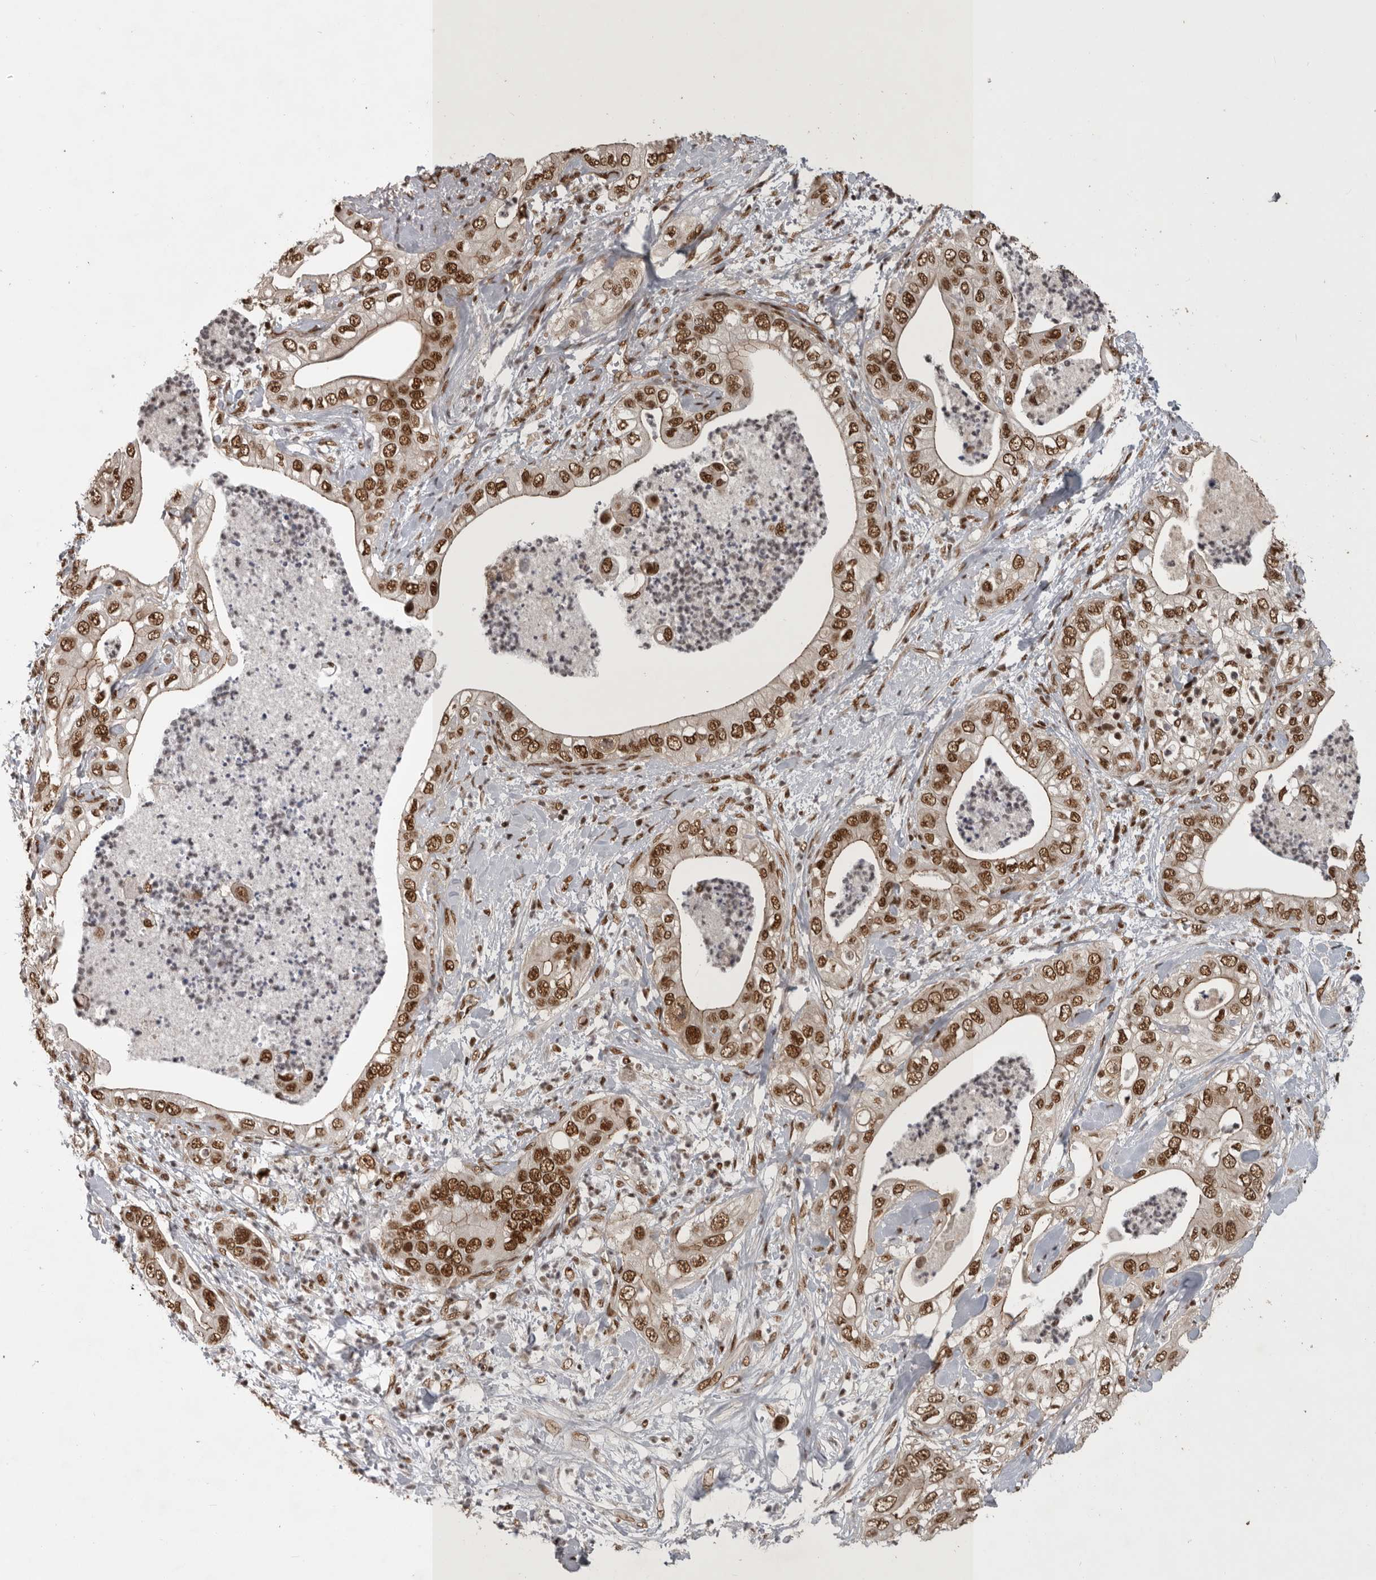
{"staining": {"intensity": "strong", "quantity": ">75%", "location": "nuclear"}, "tissue": "pancreatic cancer", "cell_type": "Tumor cells", "image_type": "cancer", "snomed": [{"axis": "morphology", "description": "Adenocarcinoma, NOS"}, {"axis": "topography", "description": "Pancreas"}], "caption": "Pancreatic adenocarcinoma stained with a brown dye demonstrates strong nuclear positive positivity in approximately >75% of tumor cells.", "gene": "CBLL1", "patient": {"sex": "female", "age": 78}}